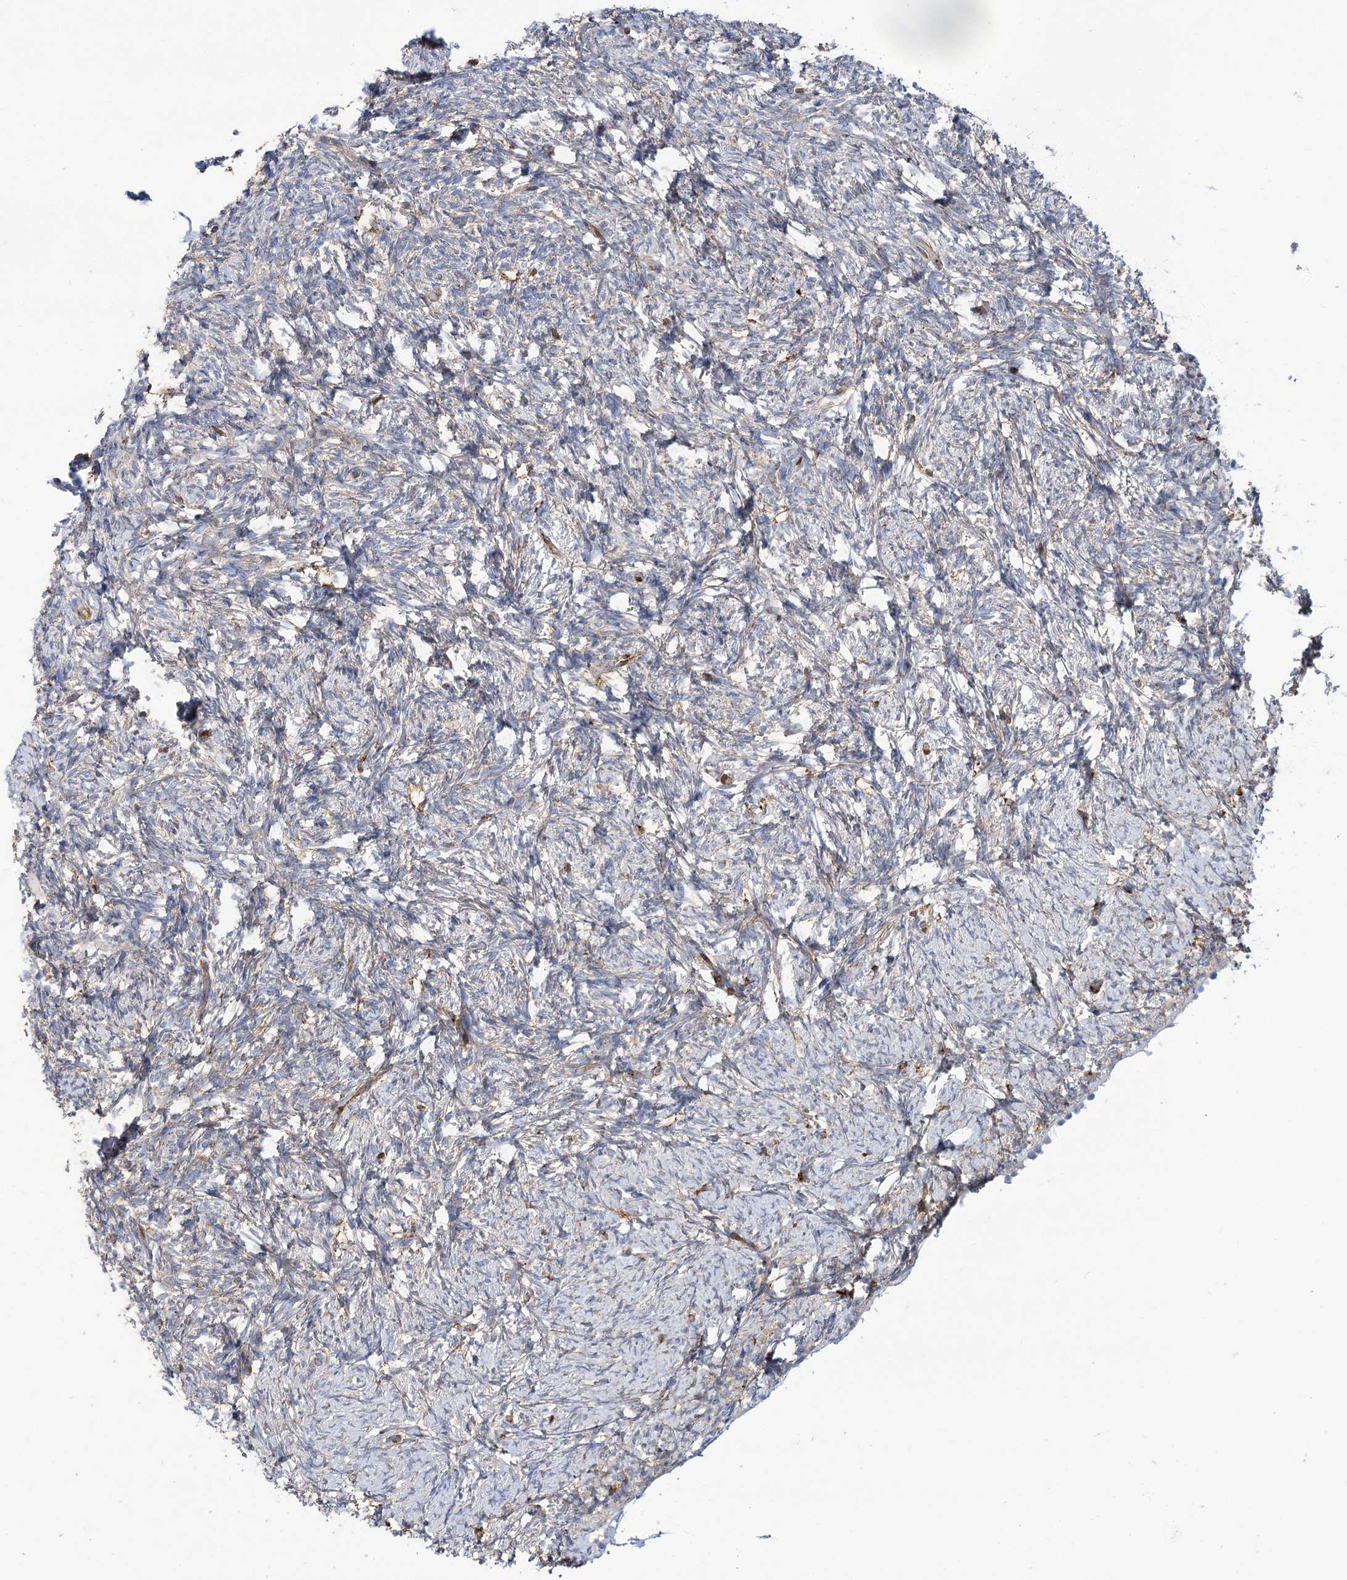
{"staining": {"intensity": "negative", "quantity": "none", "location": "none"}, "tissue": "ovary", "cell_type": "Follicle cells", "image_type": "normal", "snomed": [{"axis": "morphology", "description": "Normal tissue, NOS"}, {"axis": "topography", "description": "Ovary"}], "caption": "The immunohistochemistry (IHC) micrograph has no significant staining in follicle cells of ovary. (Brightfield microscopy of DAB IHC at high magnification).", "gene": "GUSB", "patient": {"sex": "female", "age": 60}}